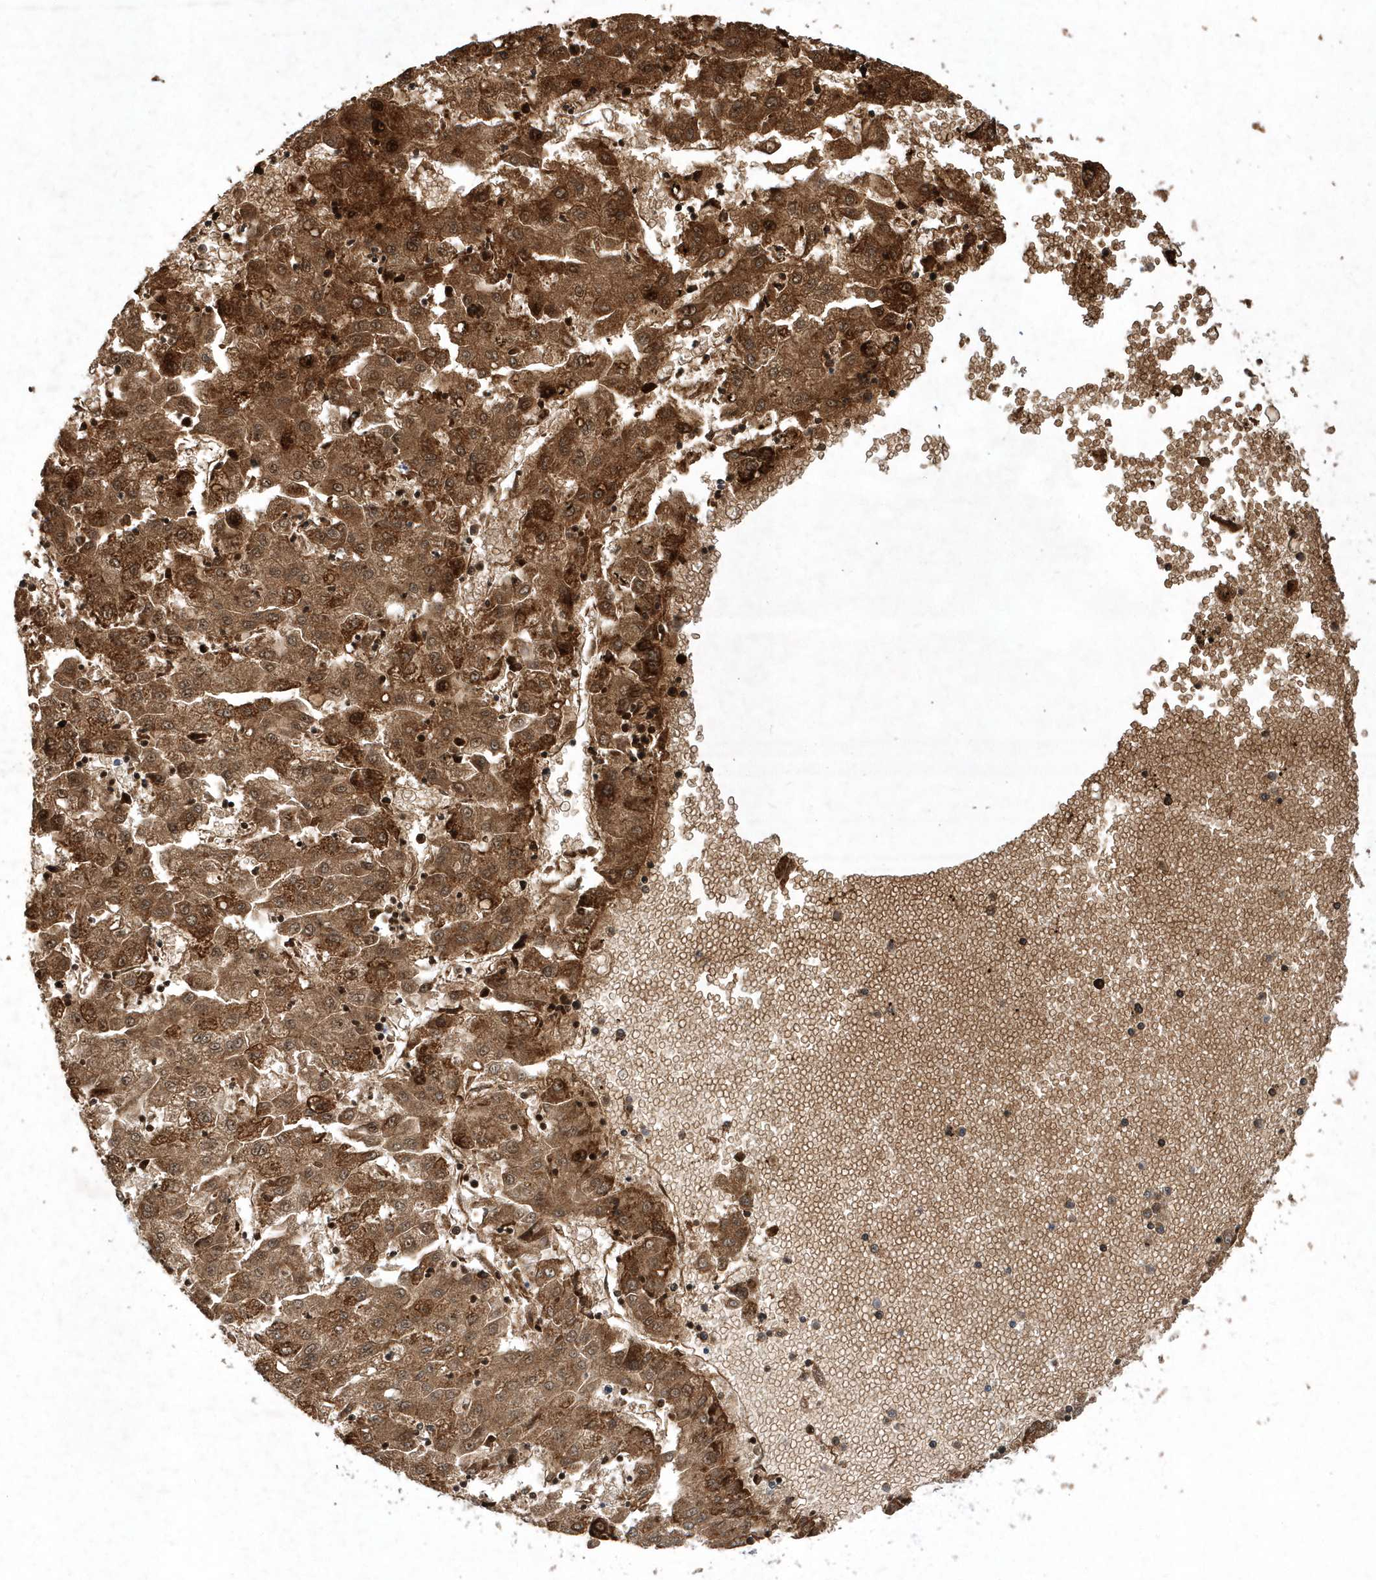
{"staining": {"intensity": "strong", "quantity": ">75%", "location": "cytoplasmic/membranous"}, "tissue": "liver cancer", "cell_type": "Tumor cells", "image_type": "cancer", "snomed": [{"axis": "morphology", "description": "Carcinoma, Hepatocellular, NOS"}, {"axis": "topography", "description": "Liver"}], "caption": "There is high levels of strong cytoplasmic/membranous expression in tumor cells of hepatocellular carcinoma (liver), as demonstrated by immunohistochemical staining (brown color).", "gene": "ZNF875", "patient": {"sex": "male", "age": 72}}